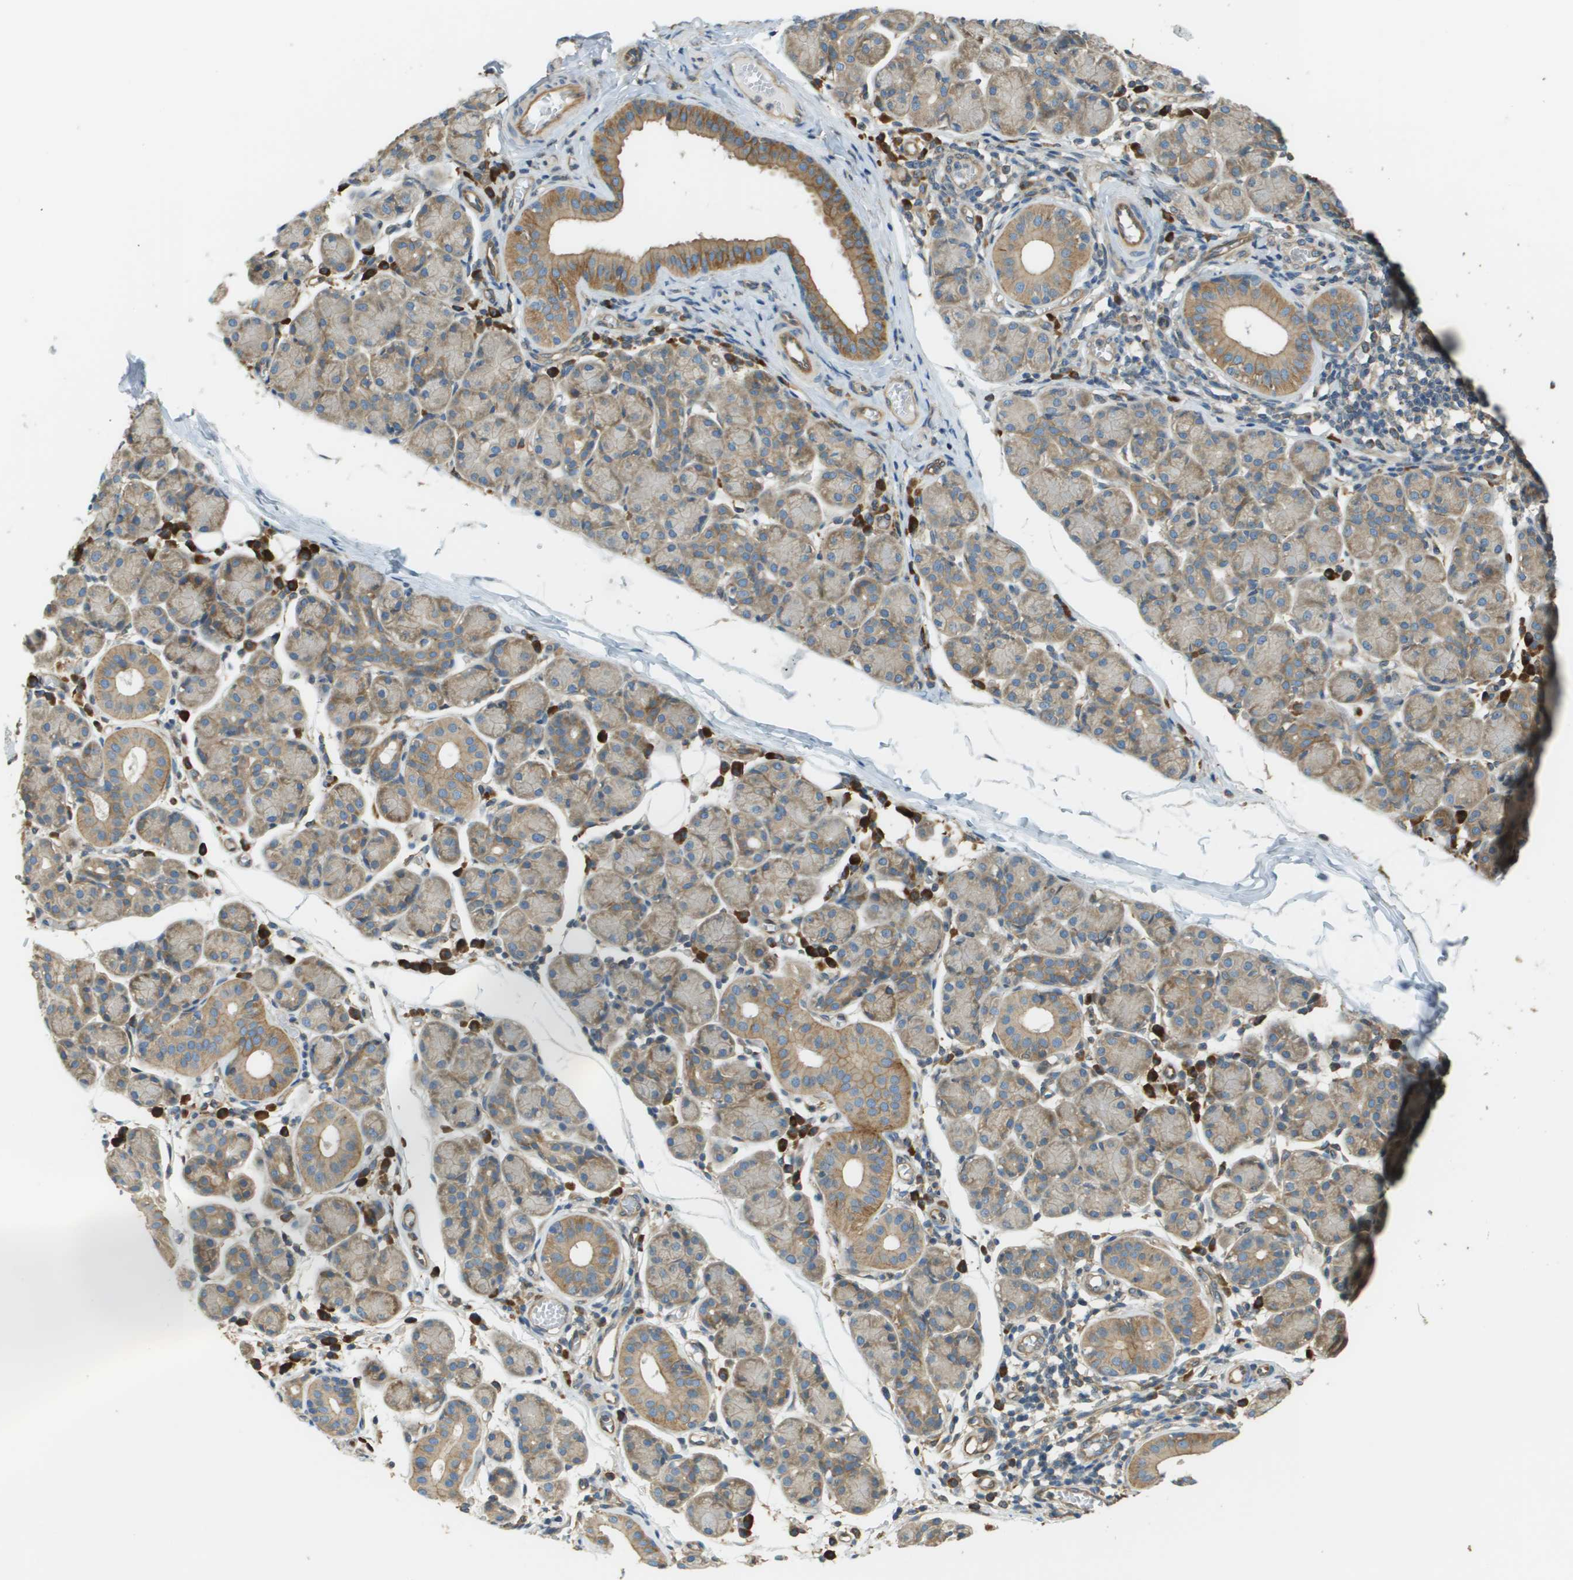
{"staining": {"intensity": "moderate", "quantity": "25%-75%", "location": "cytoplasmic/membranous"}, "tissue": "salivary gland", "cell_type": "Glandular cells", "image_type": "normal", "snomed": [{"axis": "morphology", "description": "Normal tissue, NOS"}, {"axis": "morphology", "description": "Inflammation, NOS"}, {"axis": "topography", "description": "Lymph node"}, {"axis": "topography", "description": "Salivary gland"}], "caption": "Glandular cells show medium levels of moderate cytoplasmic/membranous expression in about 25%-75% of cells in unremarkable human salivary gland. The protein of interest is shown in brown color, while the nuclei are stained blue.", "gene": "DNAJB11", "patient": {"sex": "male", "age": 3}}